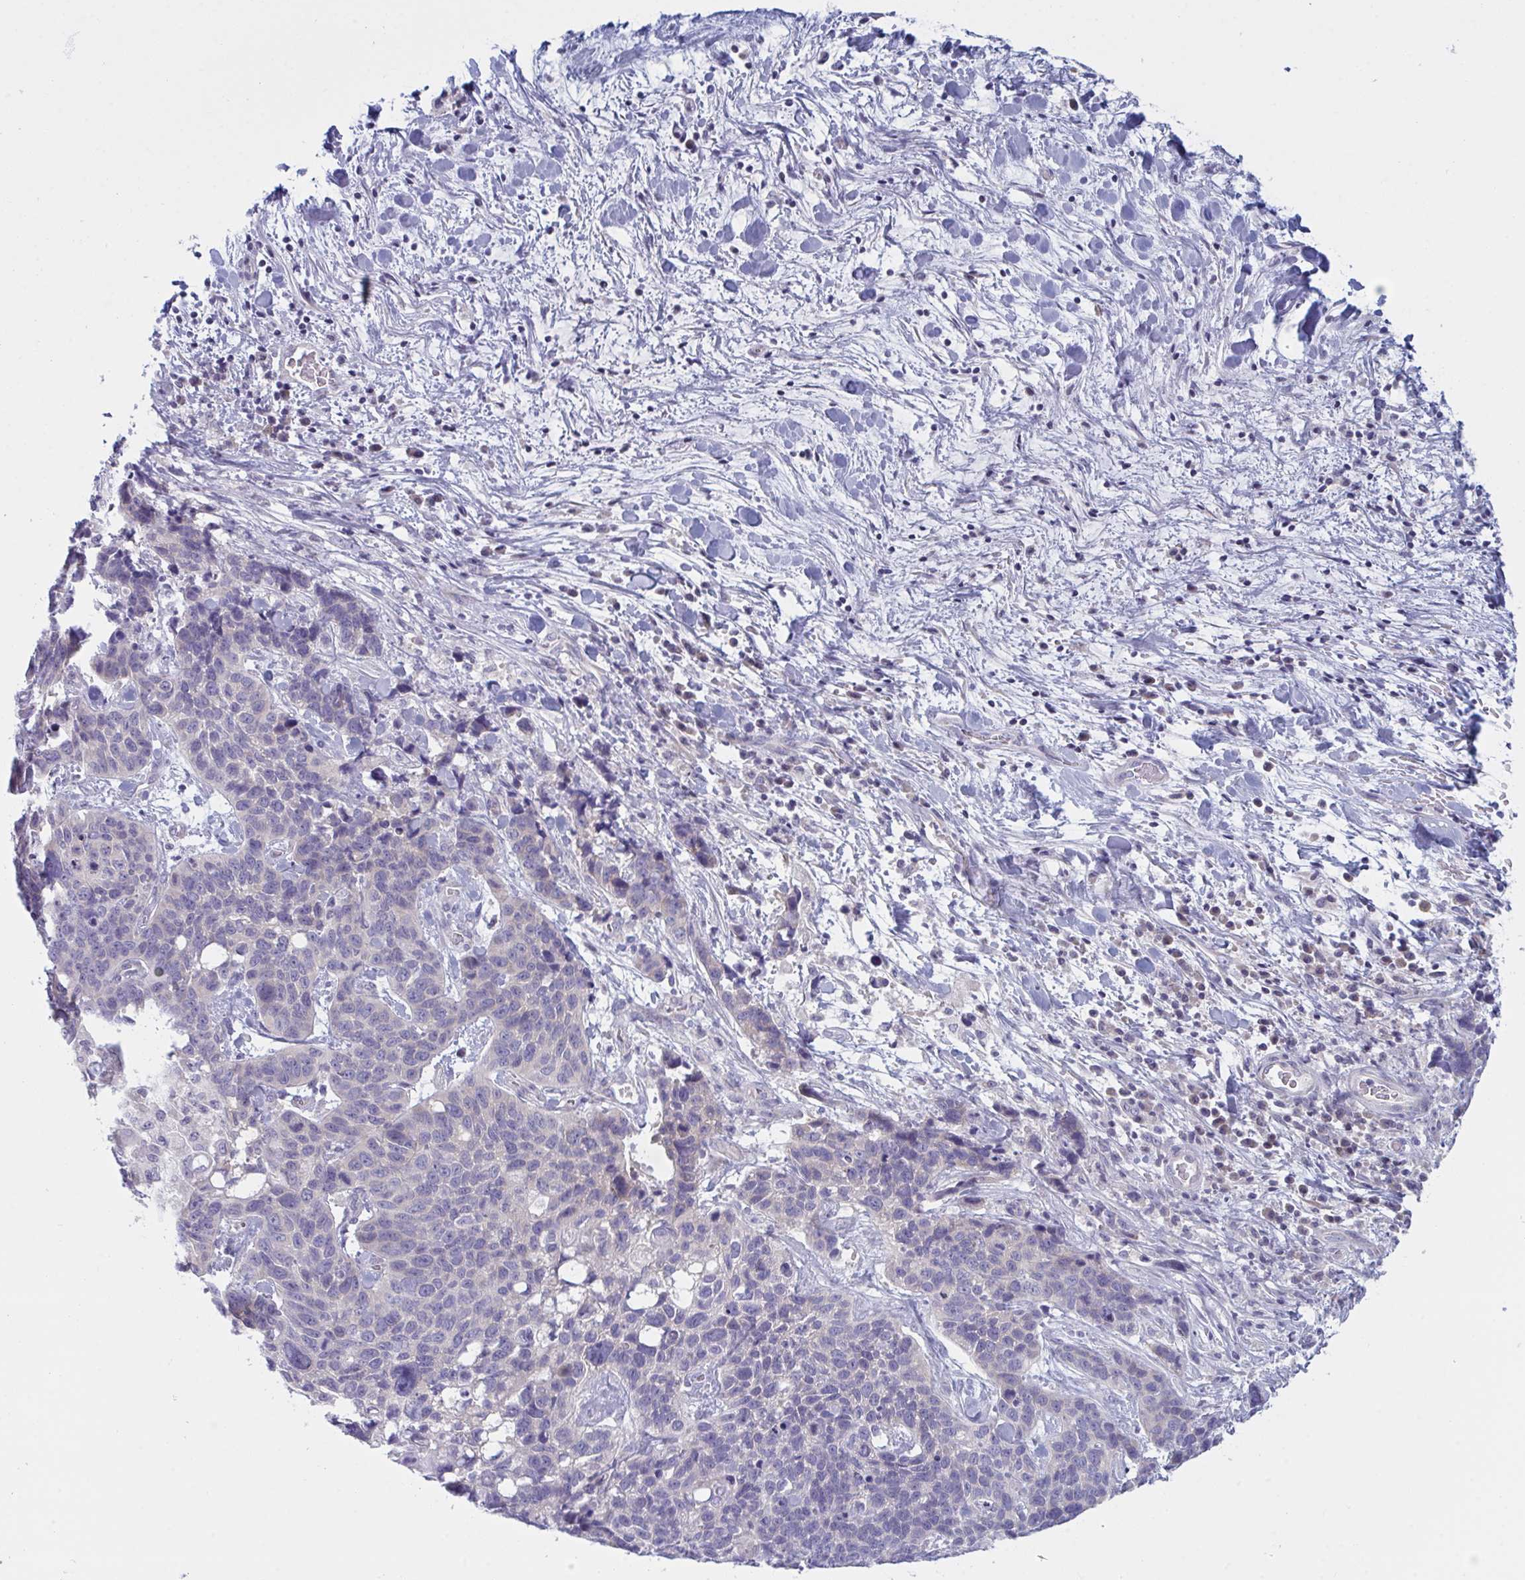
{"staining": {"intensity": "negative", "quantity": "none", "location": "none"}, "tissue": "lung cancer", "cell_type": "Tumor cells", "image_type": "cancer", "snomed": [{"axis": "morphology", "description": "Squamous cell carcinoma, NOS"}, {"axis": "topography", "description": "Lung"}], "caption": "Squamous cell carcinoma (lung) stained for a protein using IHC demonstrates no expression tumor cells.", "gene": "NAA30", "patient": {"sex": "male", "age": 62}}